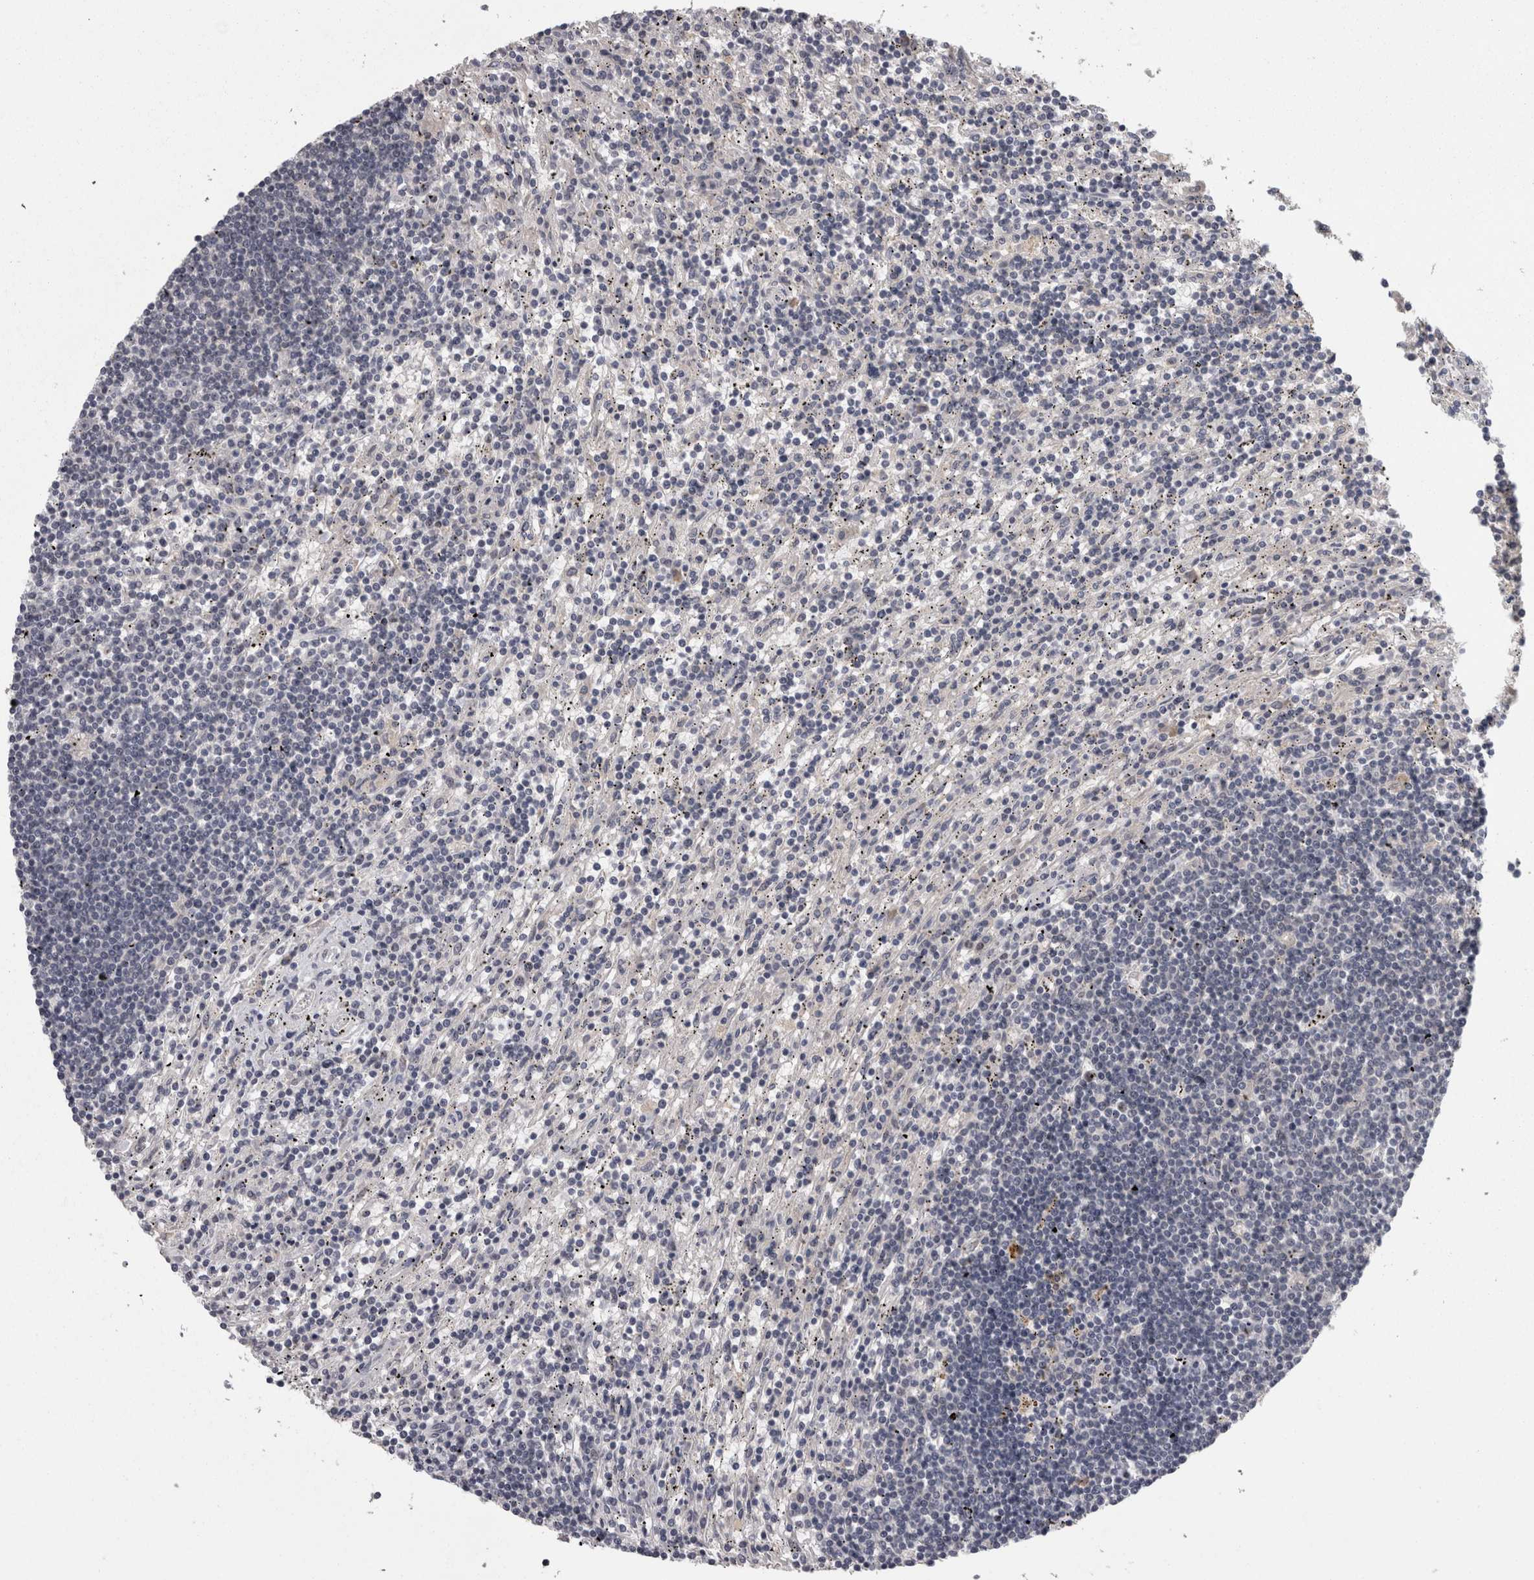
{"staining": {"intensity": "negative", "quantity": "none", "location": "none"}, "tissue": "lymphoma", "cell_type": "Tumor cells", "image_type": "cancer", "snomed": [{"axis": "morphology", "description": "Malignant lymphoma, non-Hodgkin's type, Low grade"}, {"axis": "topography", "description": "Spleen"}], "caption": "Tumor cells are negative for brown protein staining in lymphoma.", "gene": "PCM1", "patient": {"sex": "male", "age": 76}}